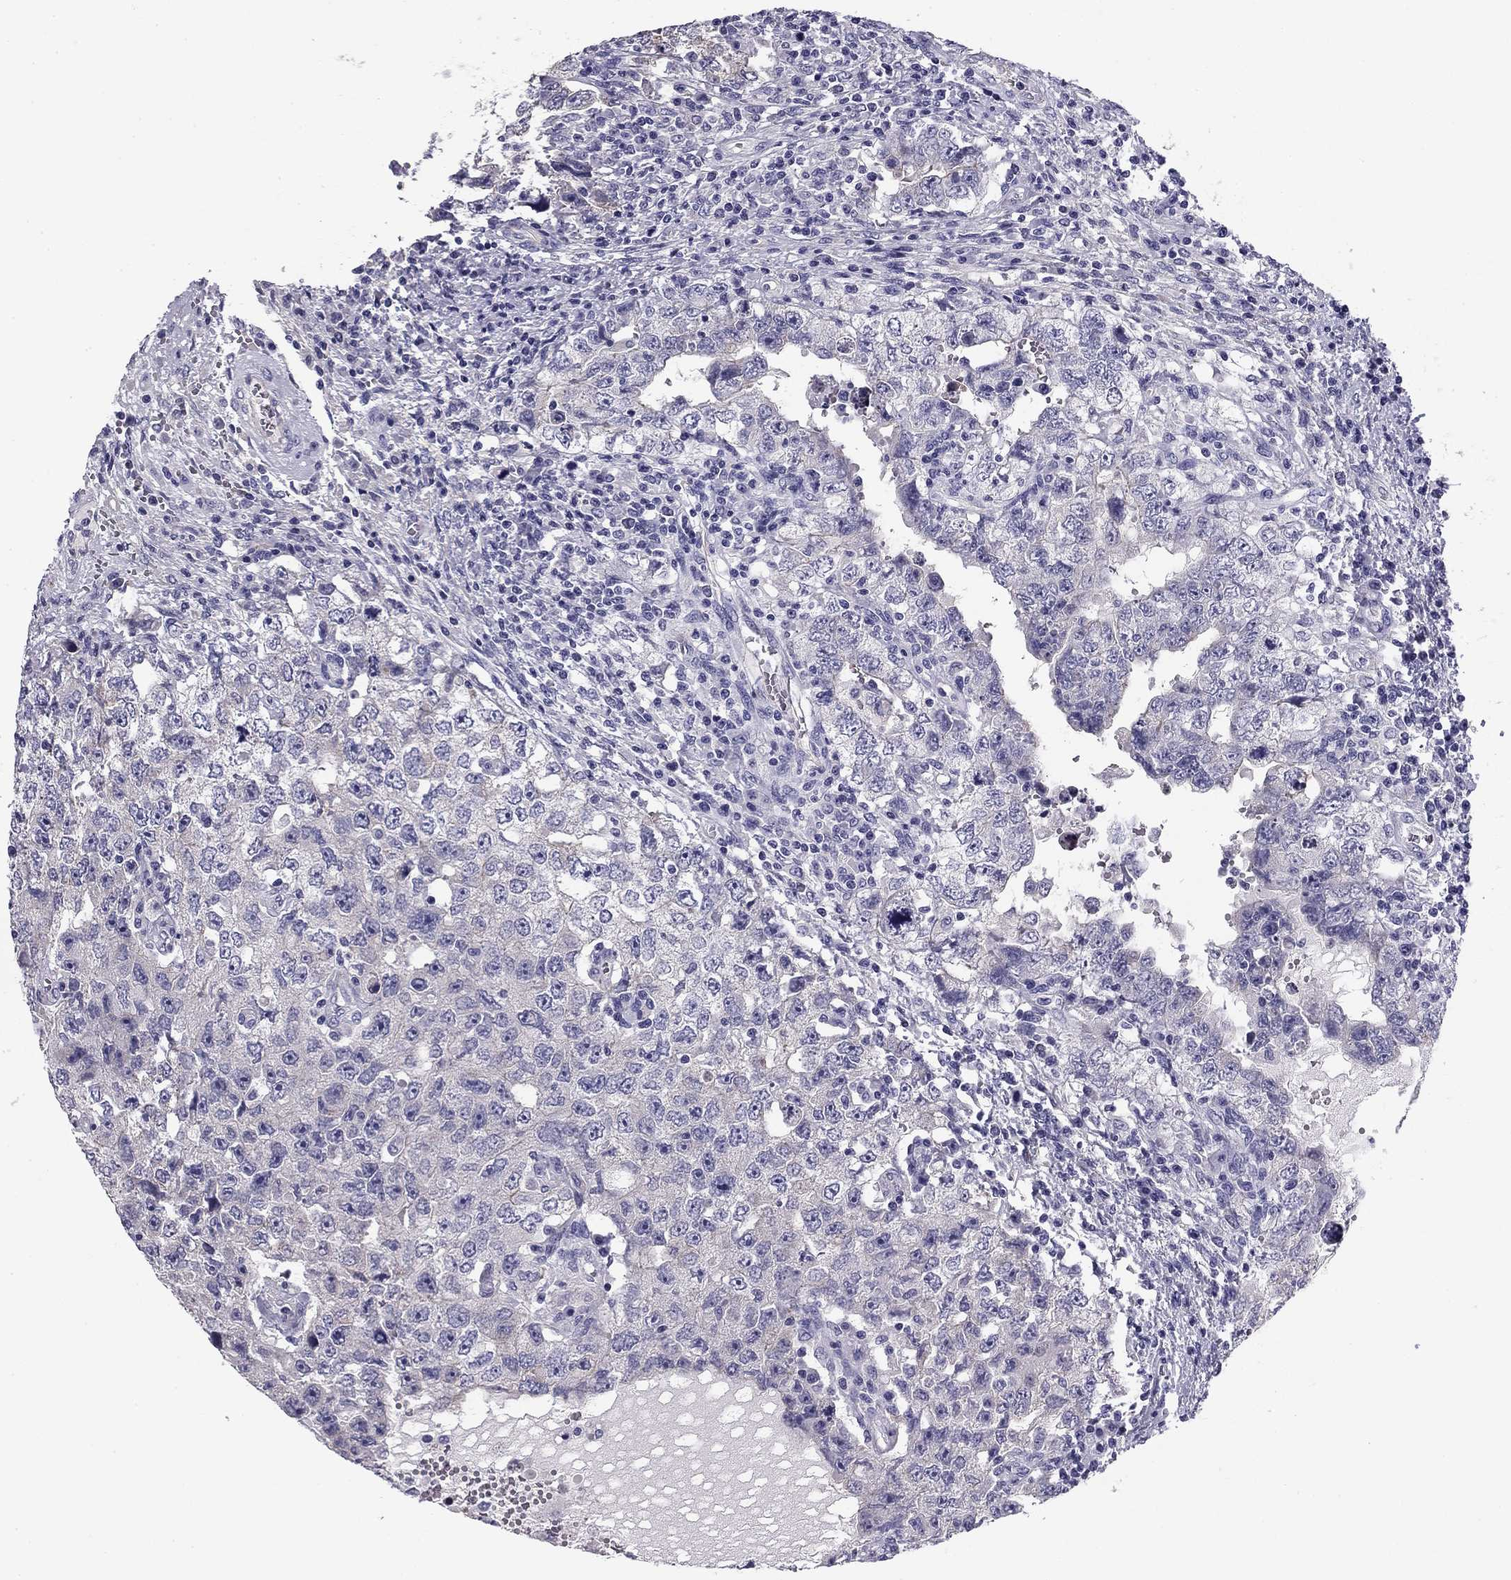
{"staining": {"intensity": "negative", "quantity": "none", "location": "none"}, "tissue": "testis cancer", "cell_type": "Tumor cells", "image_type": "cancer", "snomed": [{"axis": "morphology", "description": "Carcinoma, Embryonal, NOS"}, {"axis": "topography", "description": "Testis"}], "caption": "IHC micrograph of neoplastic tissue: human testis cancer stained with DAB (3,3'-diaminobenzidine) reveals no significant protein staining in tumor cells.", "gene": "FLNC", "patient": {"sex": "male", "age": 26}}